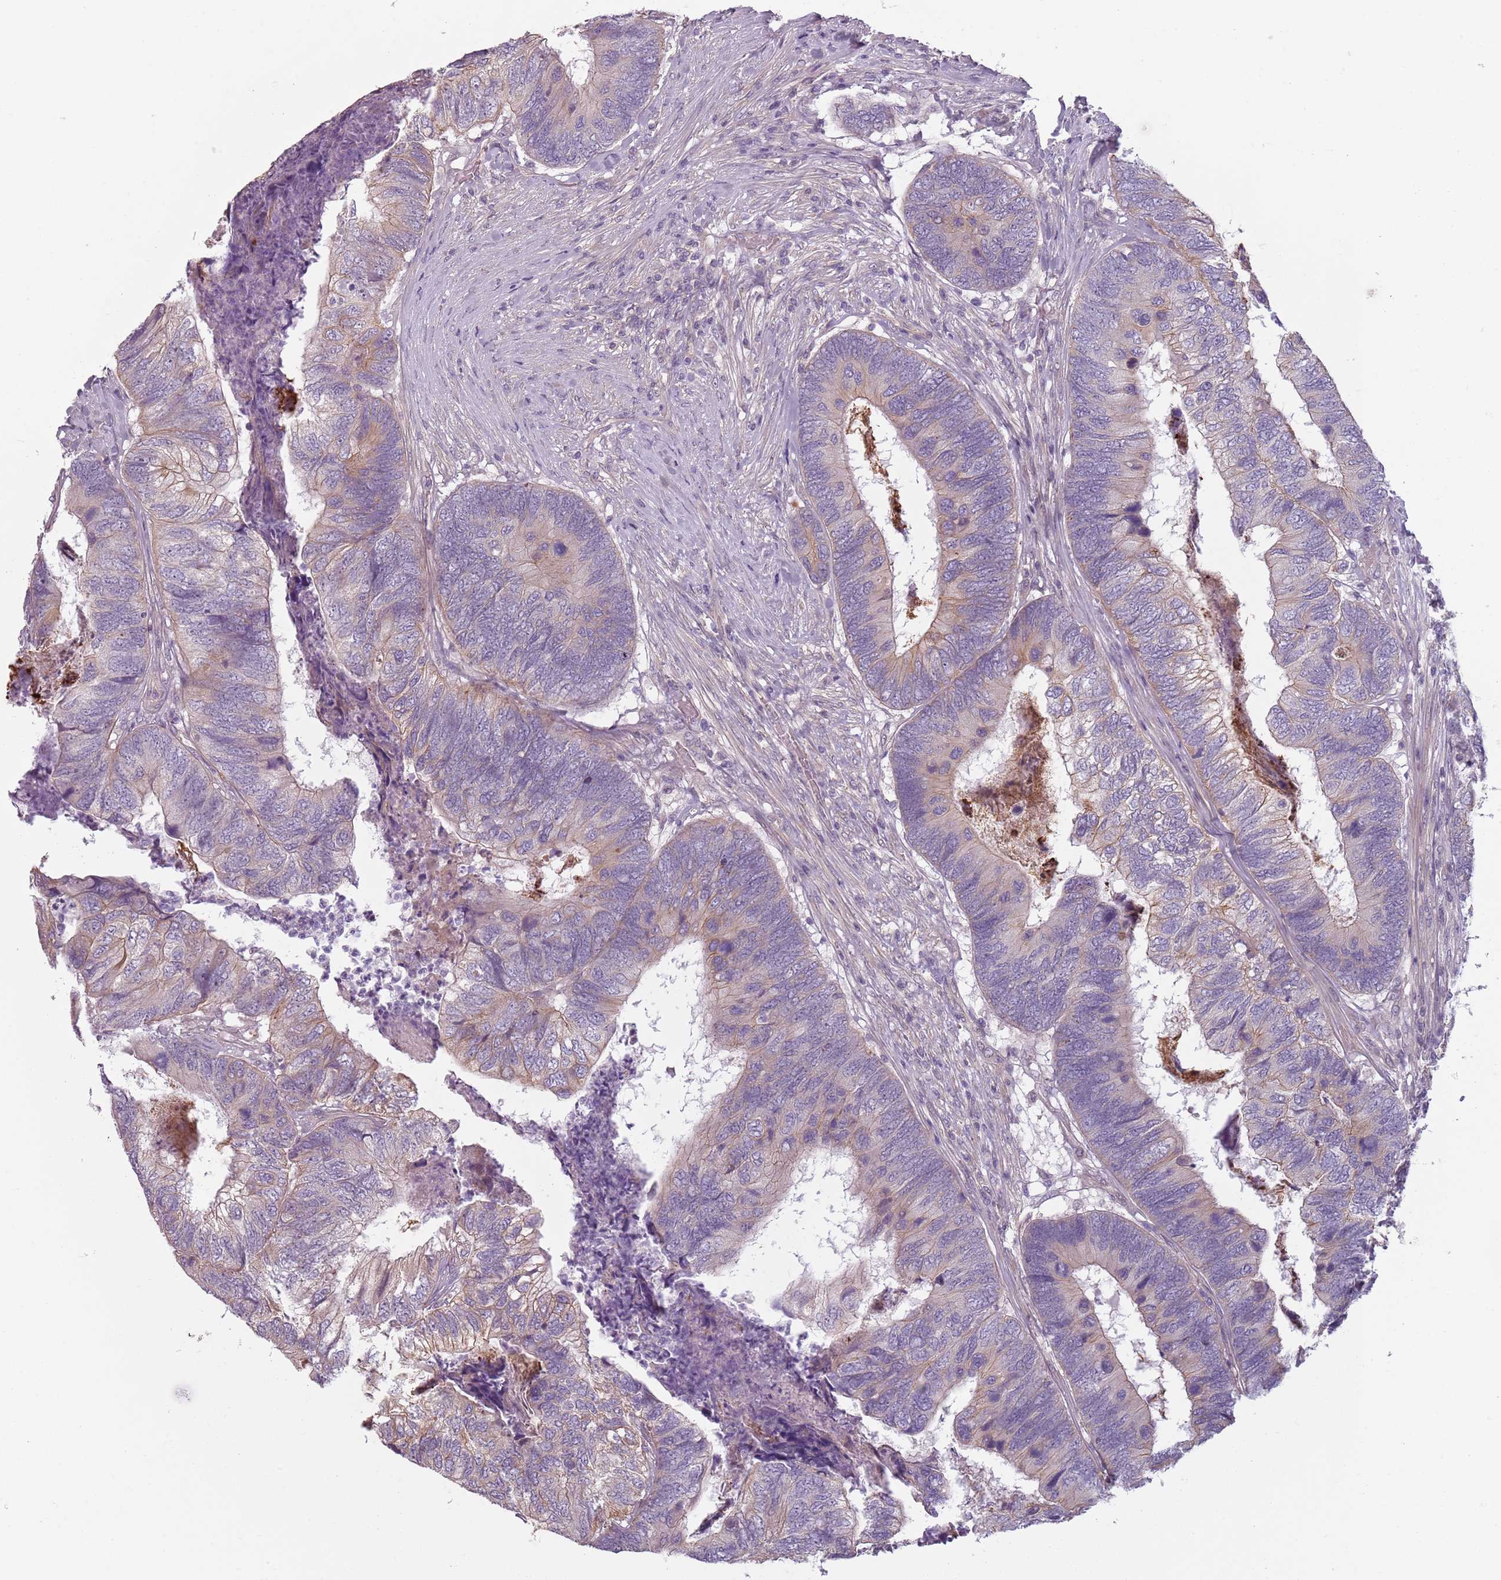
{"staining": {"intensity": "weak", "quantity": "<25%", "location": "cytoplasmic/membranous"}, "tissue": "colorectal cancer", "cell_type": "Tumor cells", "image_type": "cancer", "snomed": [{"axis": "morphology", "description": "Adenocarcinoma, NOS"}, {"axis": "topography", "description": "Colon"}], "caption": "Colorectal cancer was stained to show a protein in brown. There is no significant staining in tumor cells.", "gene": "TLCD2", "patient": {"sex": "female", "age": 67}}